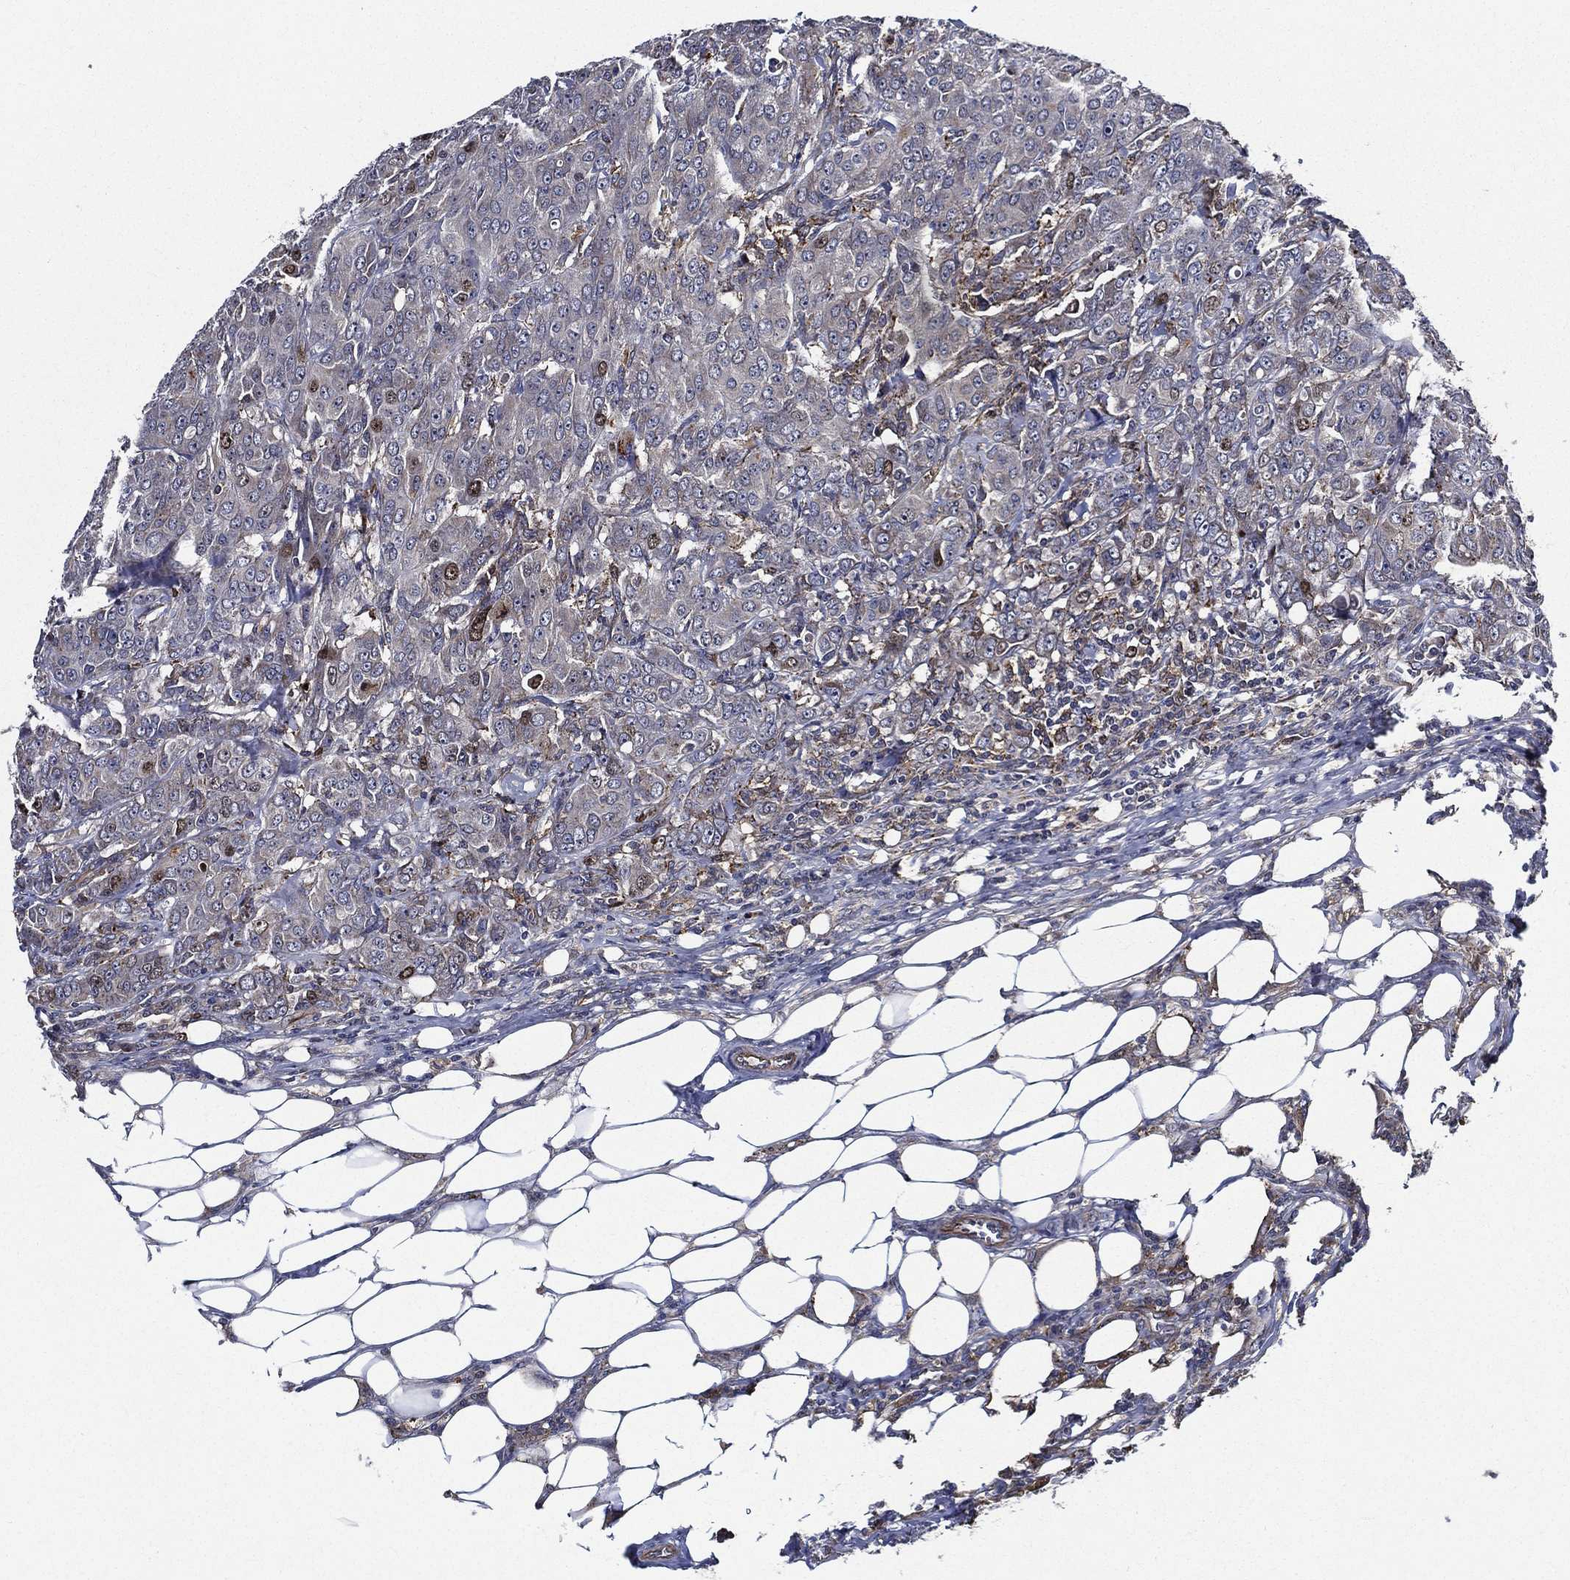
{"staining": {"intensity": "moderate", "quantity": "<25%", "location": "nuclear"}, "tissue": "breast cancer", "cell_type": "Tumor cells", "image_type": "cancer", "snomed": [{"axis": "morphology", "description": "Duct carcinoma"}, {"axis": "topography", "description": "Breast"}], "caption": "Immunohistochemistry (IHC) of human breast cancer displays low levels of moderate nuclear staining in approximately <25% of tumor cells.", "gene": "KIF20B", "patient": {"sex": "female", "age": 43}}